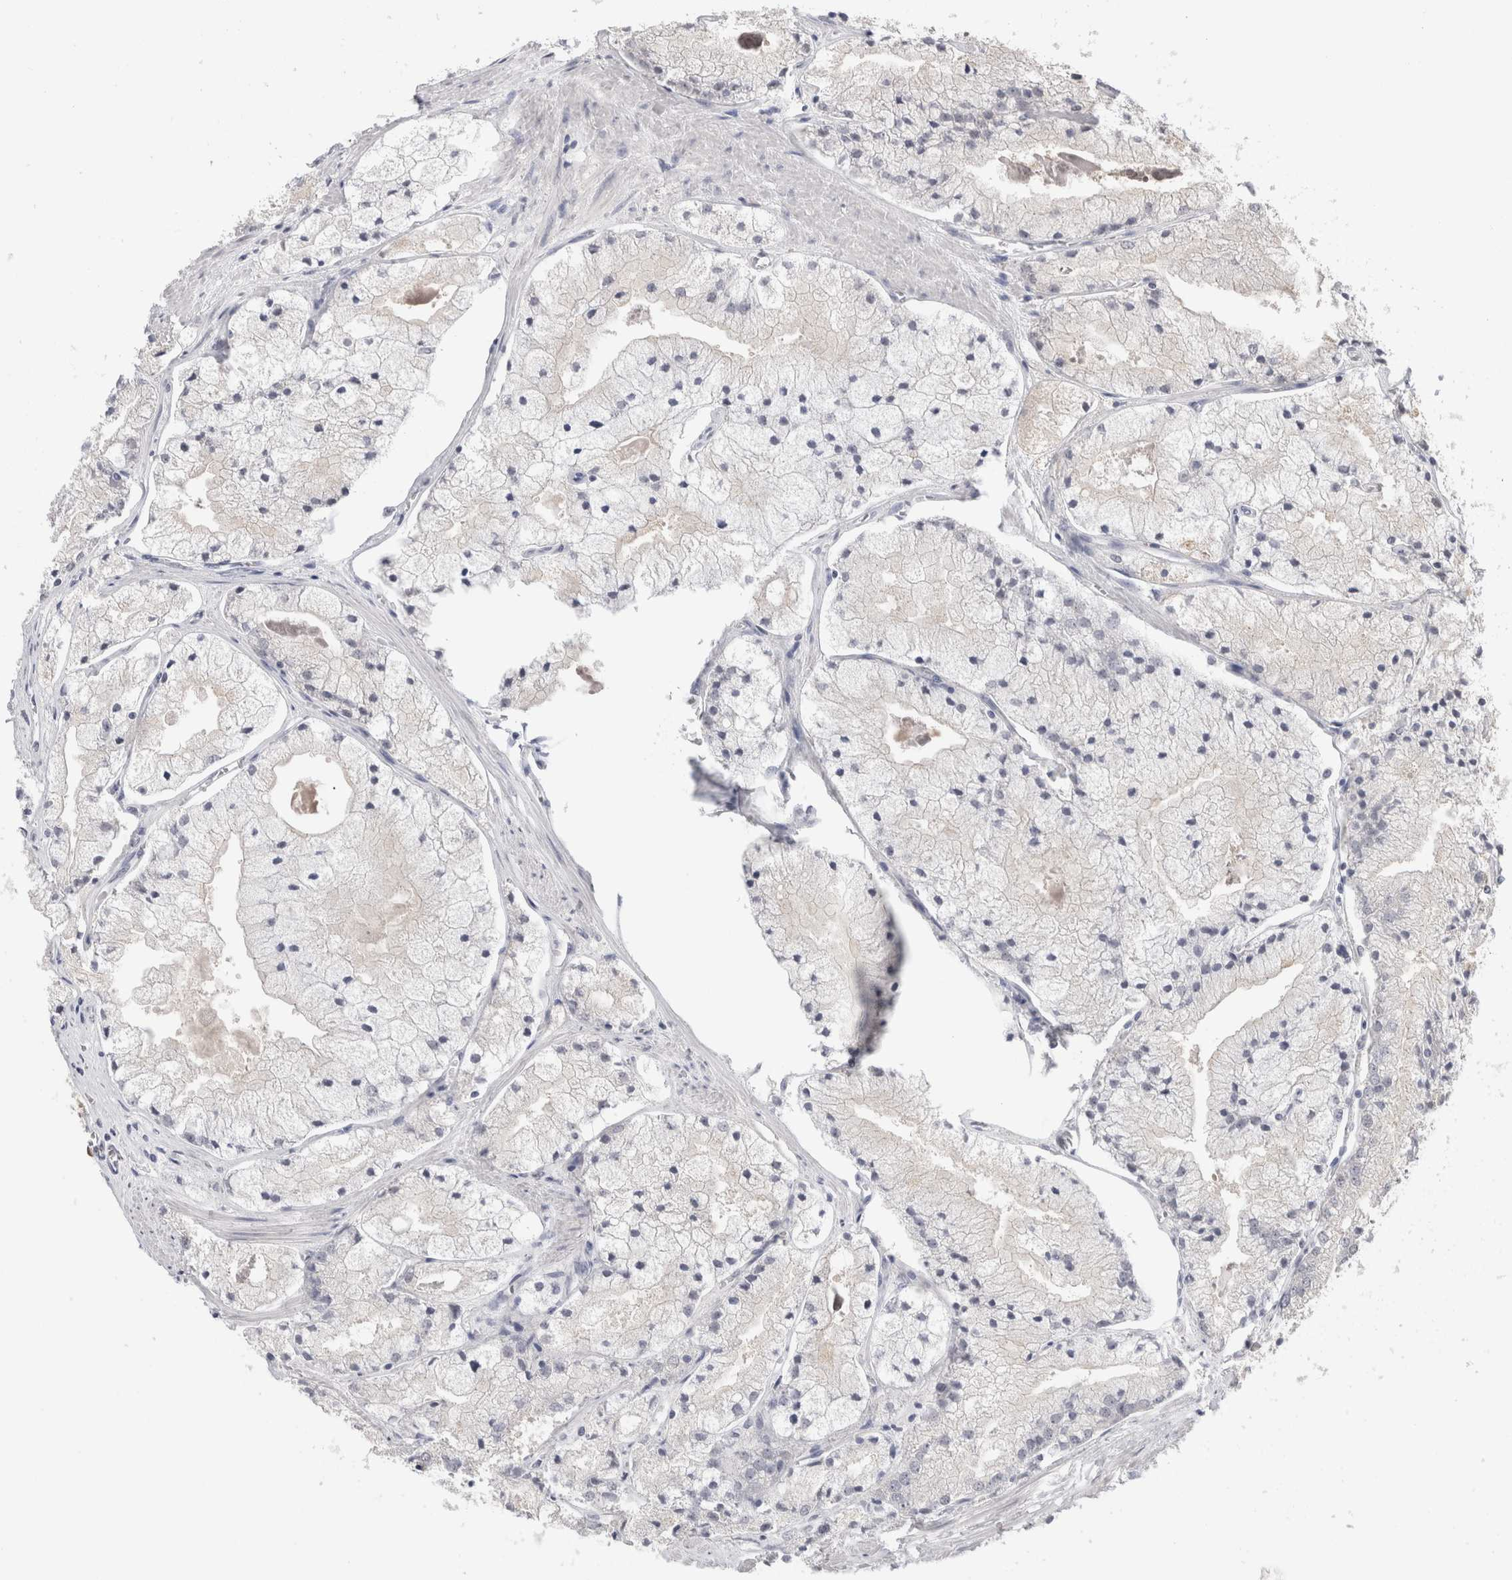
{"staining": {"intensity": "negative", "quantity": "none", "location": "none"}, "tissue": "prostate cancer", "cell_type": "Tumor cells", "image_type": "cancer", "snomed": [{"axis": "morphology", "description": "Adenocarcinoma, High grade"}, {"axis": "topography", "description": "Prostate"}], "caption": "Immunohistochemistry (IHC) micrograph of prostate cancer stained for a protein (brown), which exhibits no expression in tumor cells.", "gene": "ZNF24", "patient": {"sex": "male", "age": 50}}